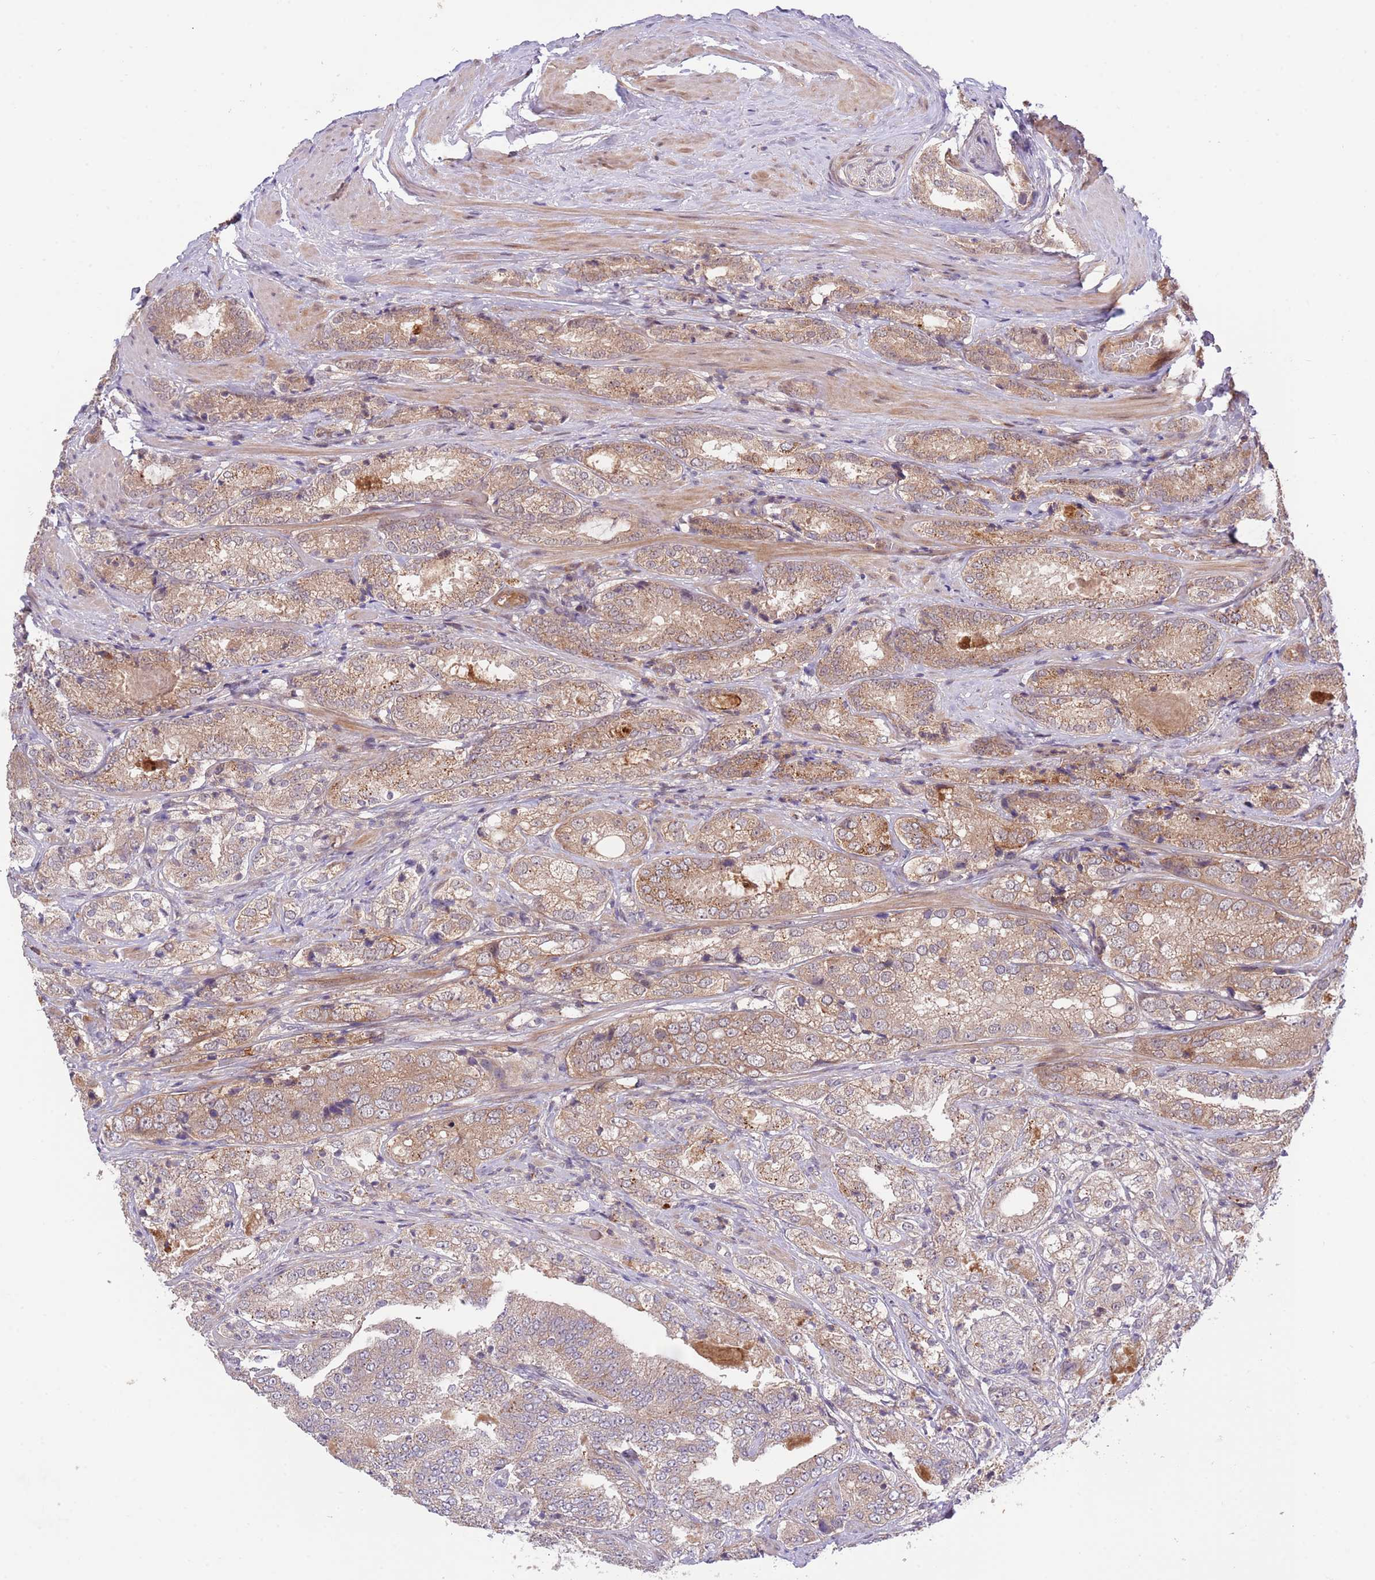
{"staining": {"intensity": "moderate", "quantity": ">75%", "location": "cytoplasmic/membranous"}, "tissue": "prostate cancer", "cell_type": "Tumor cells", "image_type": "cancer", "snomed": [{"axis": "morphology", "description": "Adenocarcinoma, High grade"}, {"axis": "topography", "description": "Prostate"}], "caption": "Protein expression analysis of high-grade adenocarcinoma (prostate) demonstrates moderate cytoplasmic/membranous positivity in approximately >75% of tumor cells. (IHC, brightfield microscopy, high magnification).", "gene": "PRR16", "patient": {"sex": "male", "age": 63}}